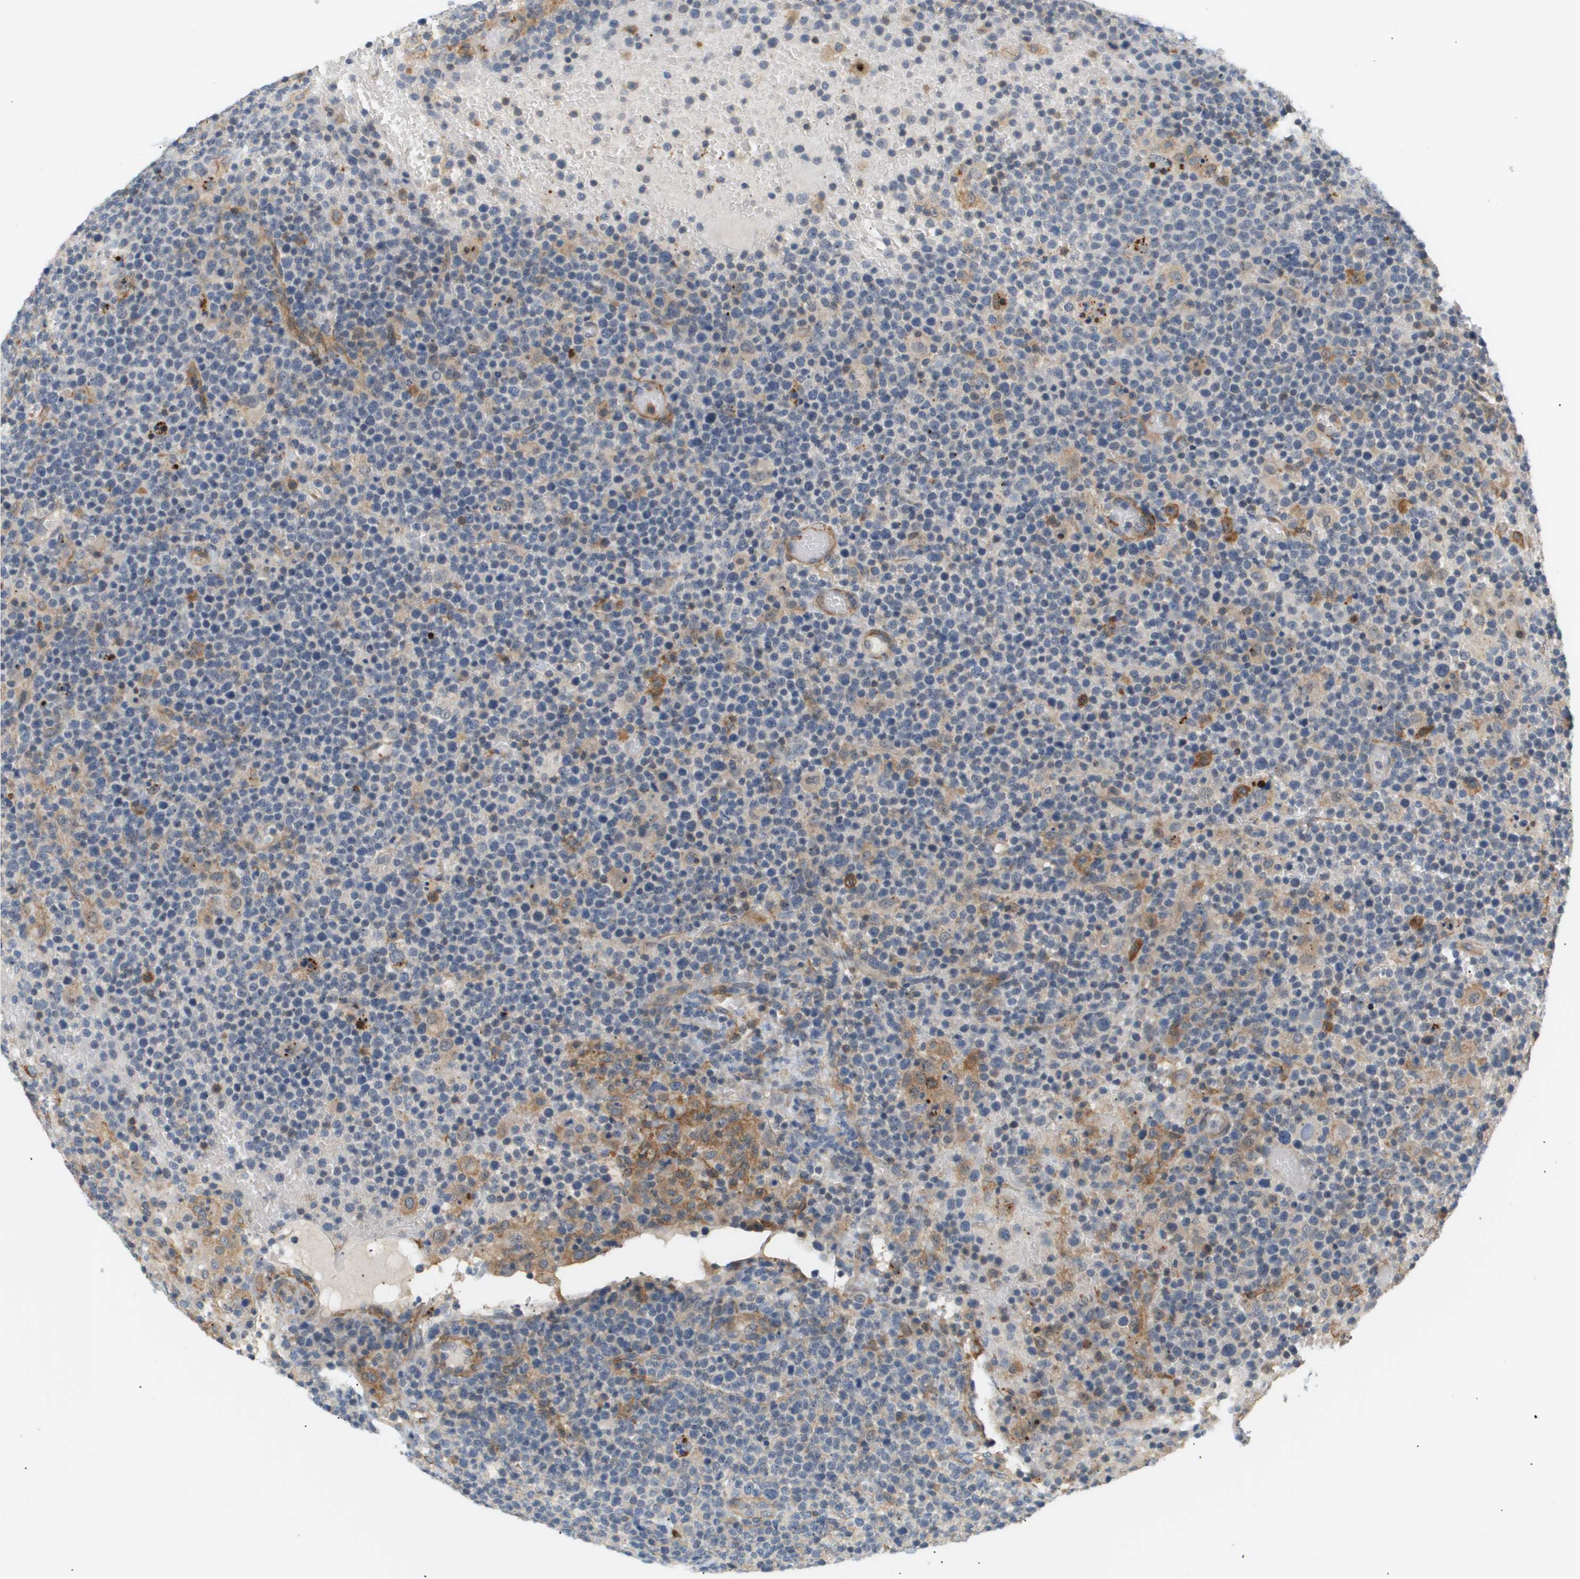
{"staining": {"intensity": "moderate", "quantity": "<25%", "location": "cytoplasmic/membranous"}, "tissue": "lymphoma", "cell_type": "Tumor cells", "image_type": "cancer", "snomed": [{"axis": "morphology", "description": "Malignant lymphoma, non-Hodgkin's type, High grade"}, {"axis": "topography", "description": "Lymph node"}], "caption": "The immunohistochemical stain shows moderate cytoplasmic/membranous staining in tumor cells of malignant lymphoma, non-Hodgkin's type (high-grade) tissue.", "gene": "CORO2B", "patient": {"sex": "male", "age": 61}}